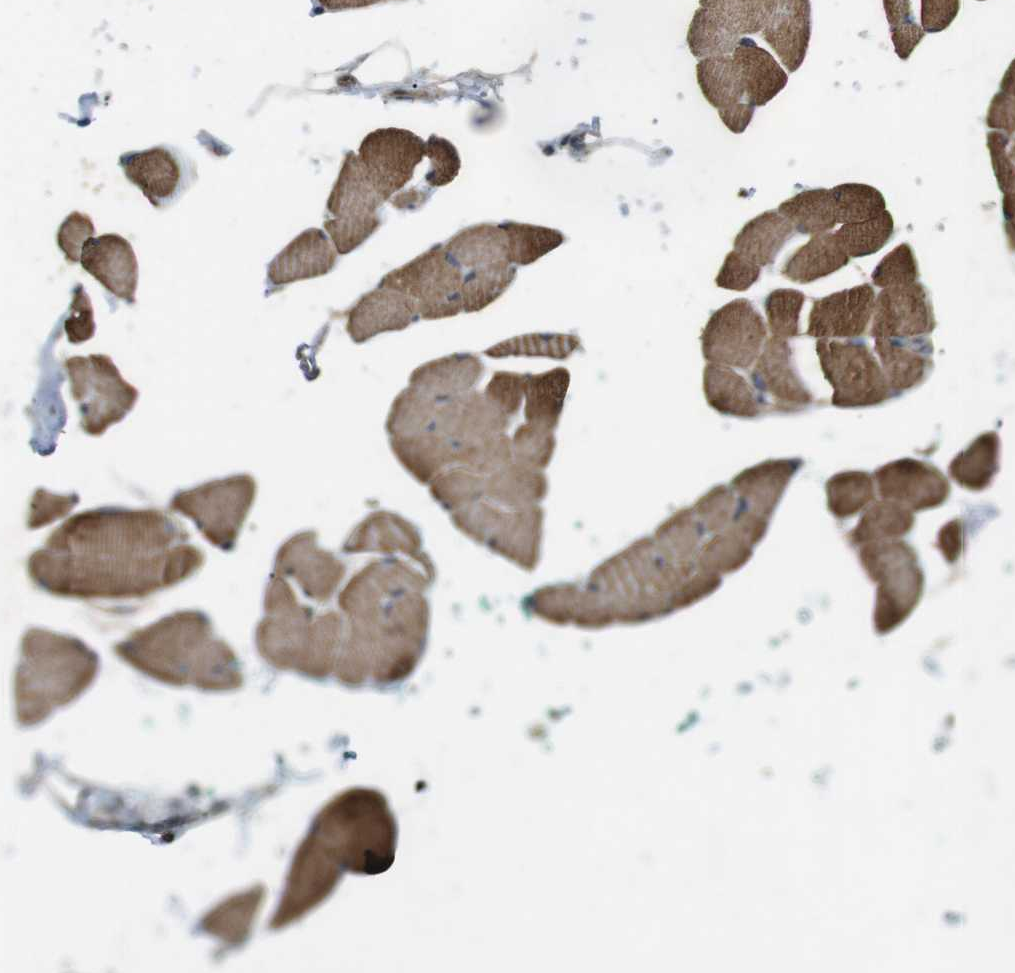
{"staining": {"intensity": "moderate", "quantity": ">75%", "location": "cytoplasmic/membranous"}, "tissue": "skeletal muscle", "cell_type": "Myocytes", "image_type": "normal", "snomed": [{"axis": "morphology", "description": "Normal tissue, NOS"}, {"axis": "topography", "description": "Skeletal muscle"}, {"axis": "topography", "description": "Oral tissue"}, {"axis": "topography", "description": "Peripheral nerve tissue"}], "caption": "Moderate cytoplasmic/membranous expression is present in approximately >75% of myocytes in unremarkable skeletal muscle. (Brightfield microscopy of DAB IHC at high magnification).", "gene": "CNPY4", "patient": {"sex": "female", "age": 84}}